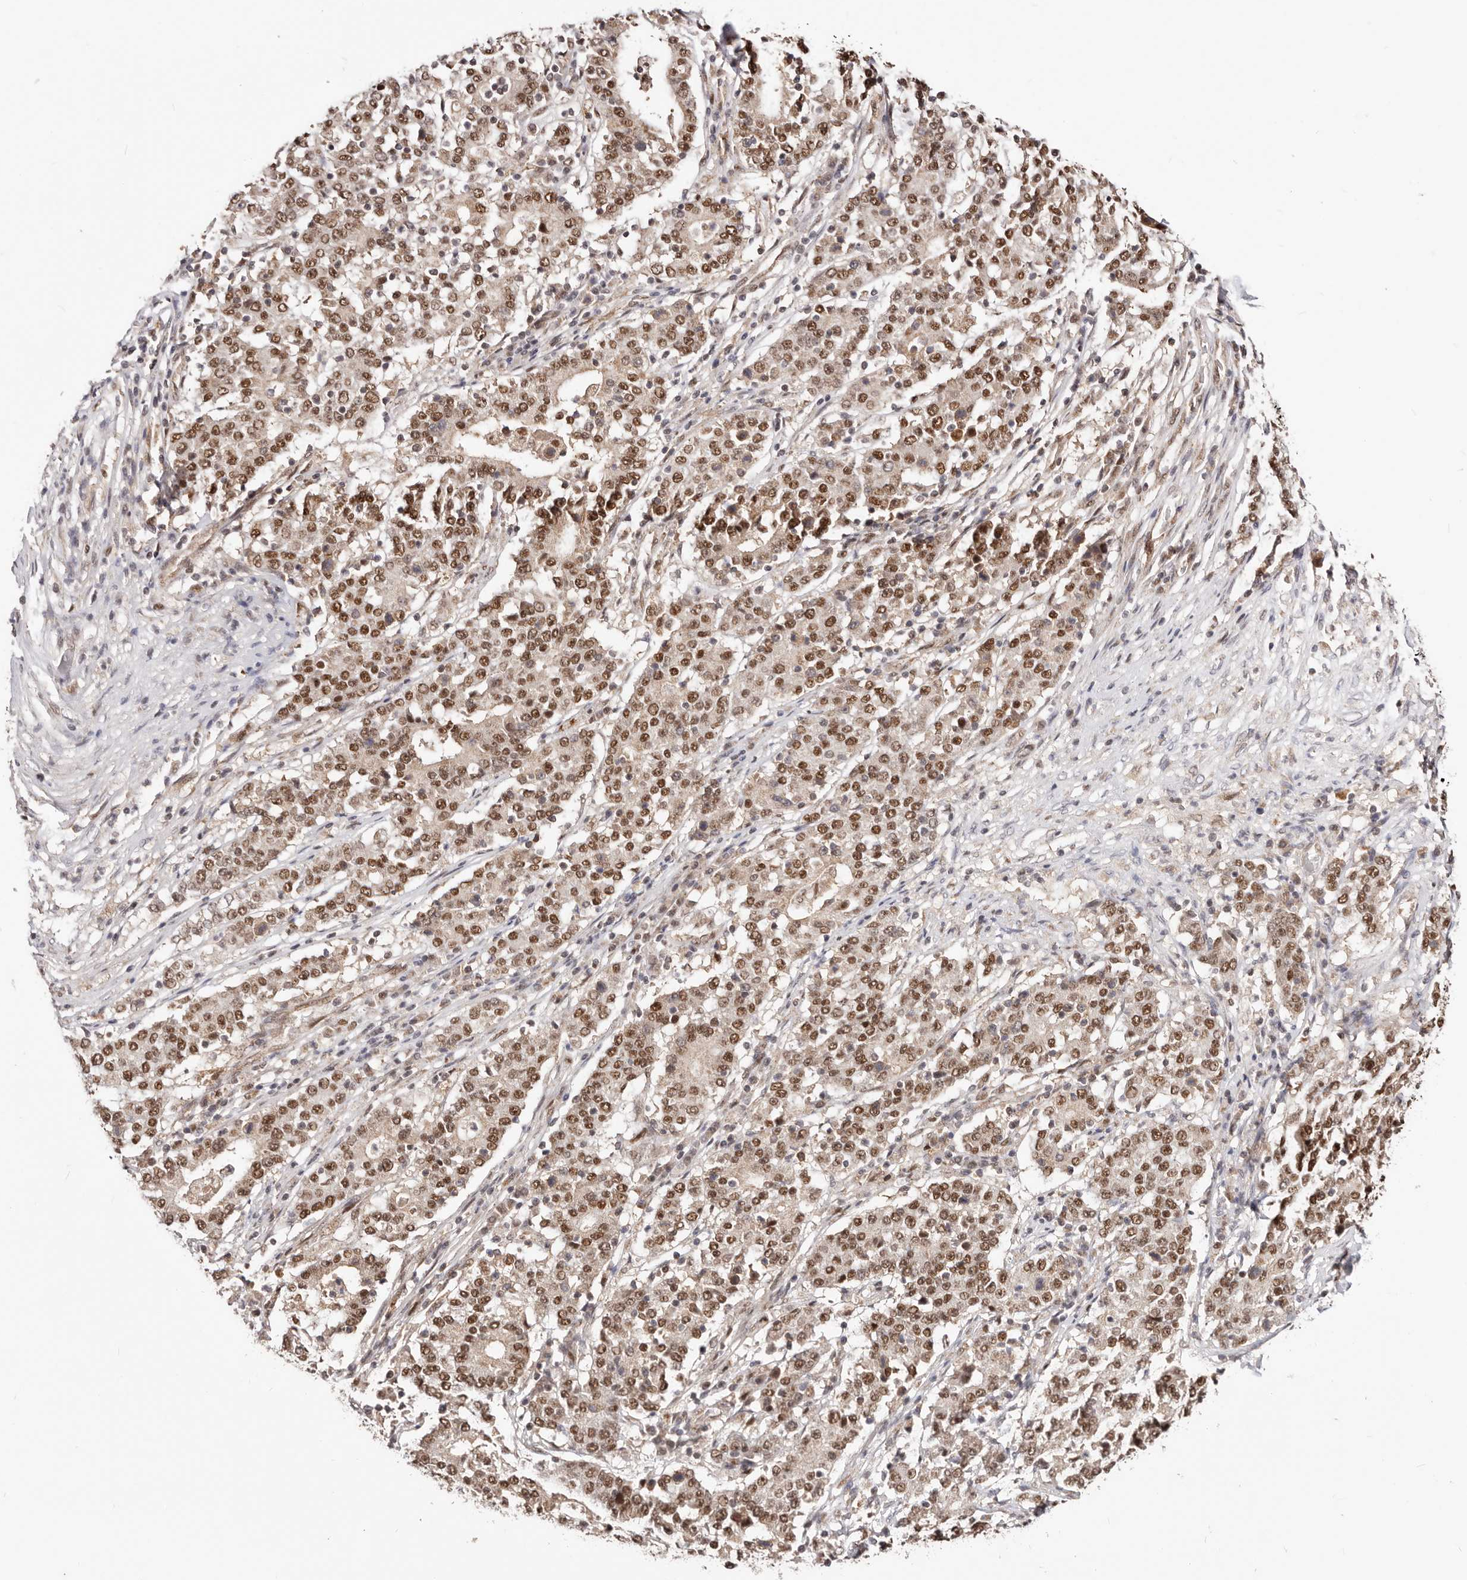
{"staining": {"intensity": "strong", "quantity": ">75%", "location": "nuclear"}, "tissue": "stomach cancer", "cell_type": "Tumor cells", "image_type": "cancer", "snomed": [{"axis": "morphology", "description": "Adenocarcinoma, NOS"}, {"axis": "topography", "description": "Stomach"}], "caption": "DAB immunohistochemical staining of stomach adenocarcinoma displays strong nuclear protein expression in approximately >75% of tumor cells.", "gene": "SEC14L1", "patient": {"sex": "male", "age": 59}}